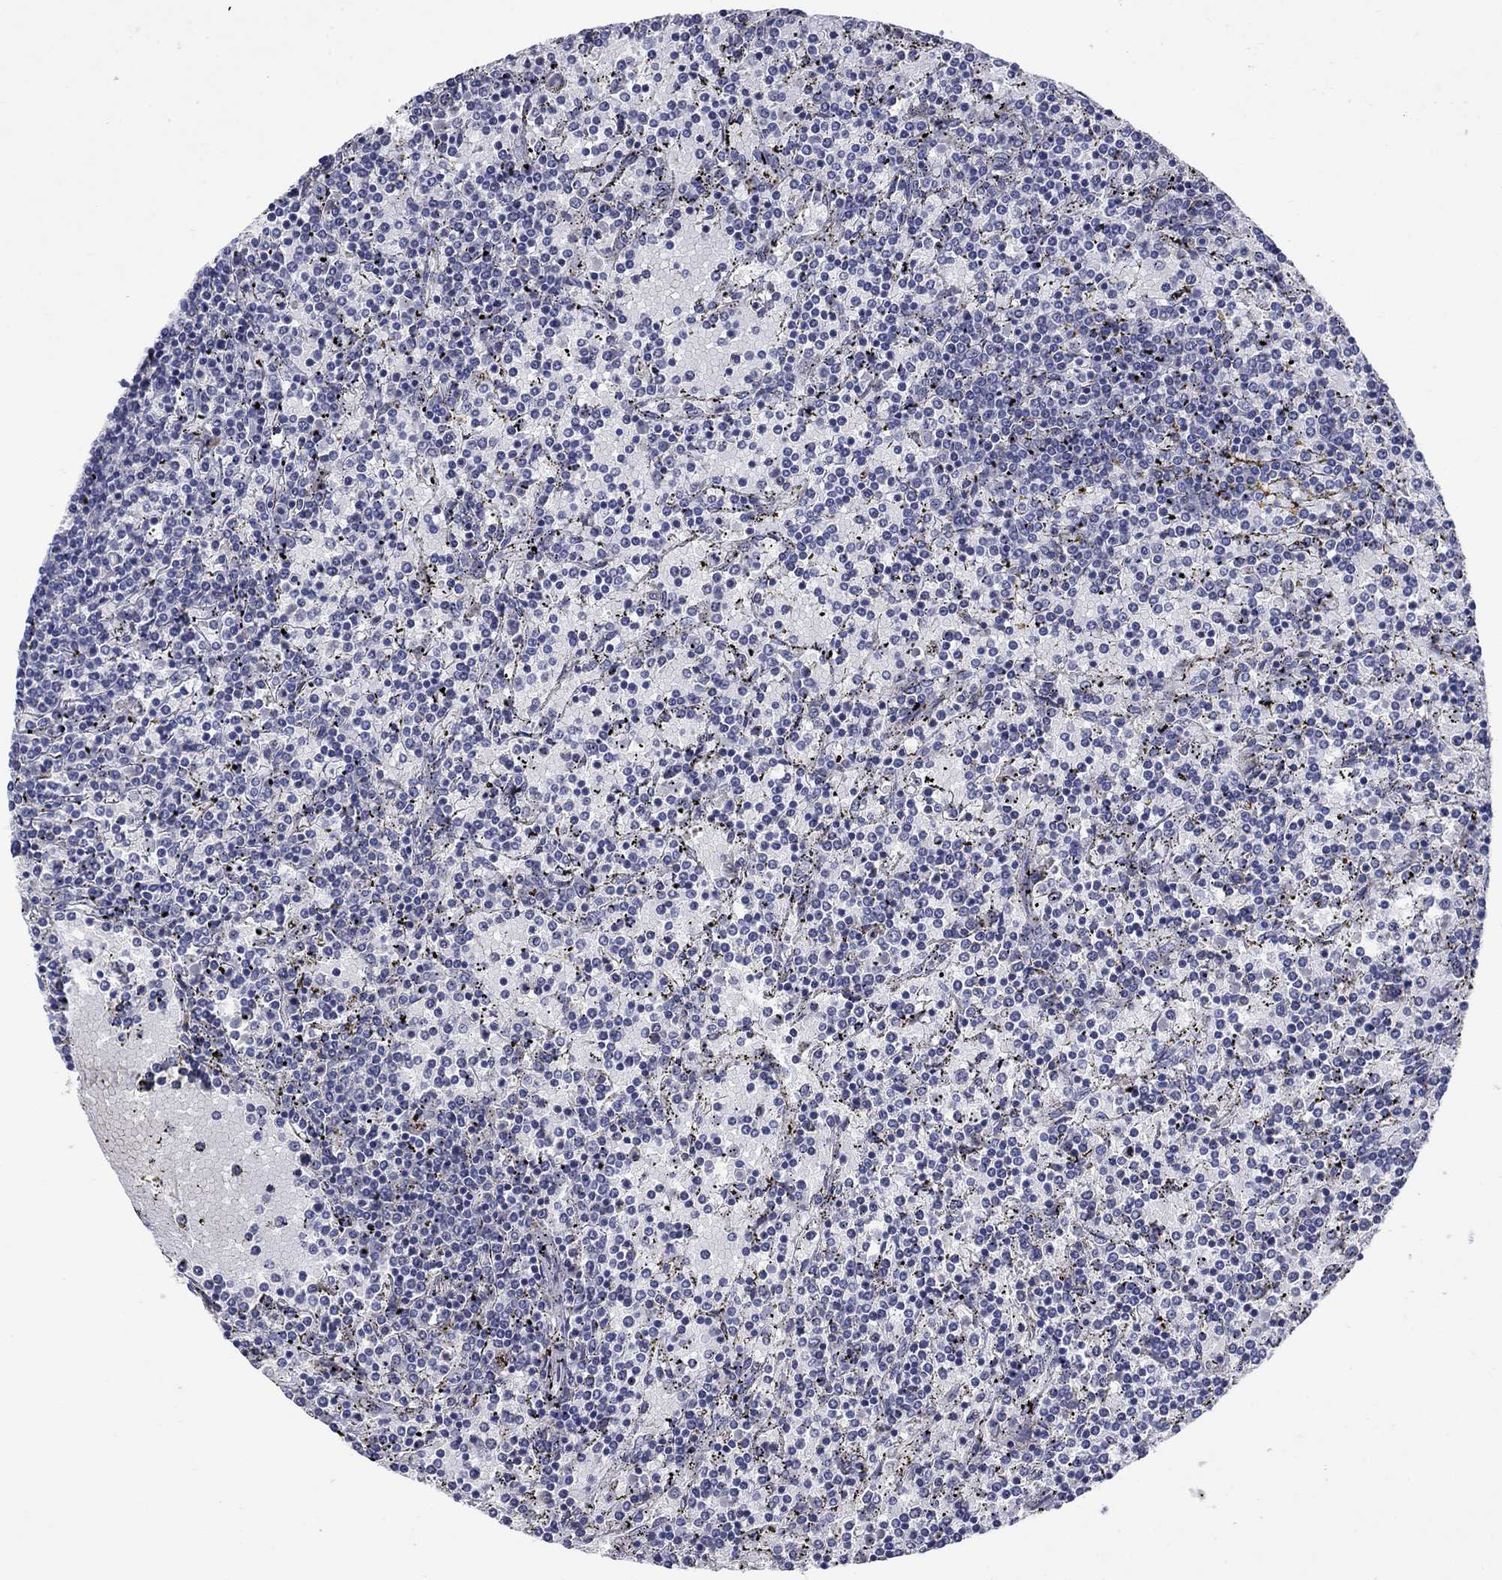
{"staining": {"intensity": "negative", "quantity": "none", "location": "none"}, "tissue": "lymphoma", "cell_type": "Tumor cells", "image_type": "cancer", "snomed": [{"axis": "morphology", "description": "Malignant lymphoma, non-Hodgkin's type, Low grade"}, {"axis": "topography", "description": "Spleen"}], "caption": "IHC histopathology image of neoplastic tissue: lymphoma stained with DAB reveals no significant protein positivity in tumor cells.", "gene": "SULT2B1", "patient": {"sex": "female", "age": 77}}